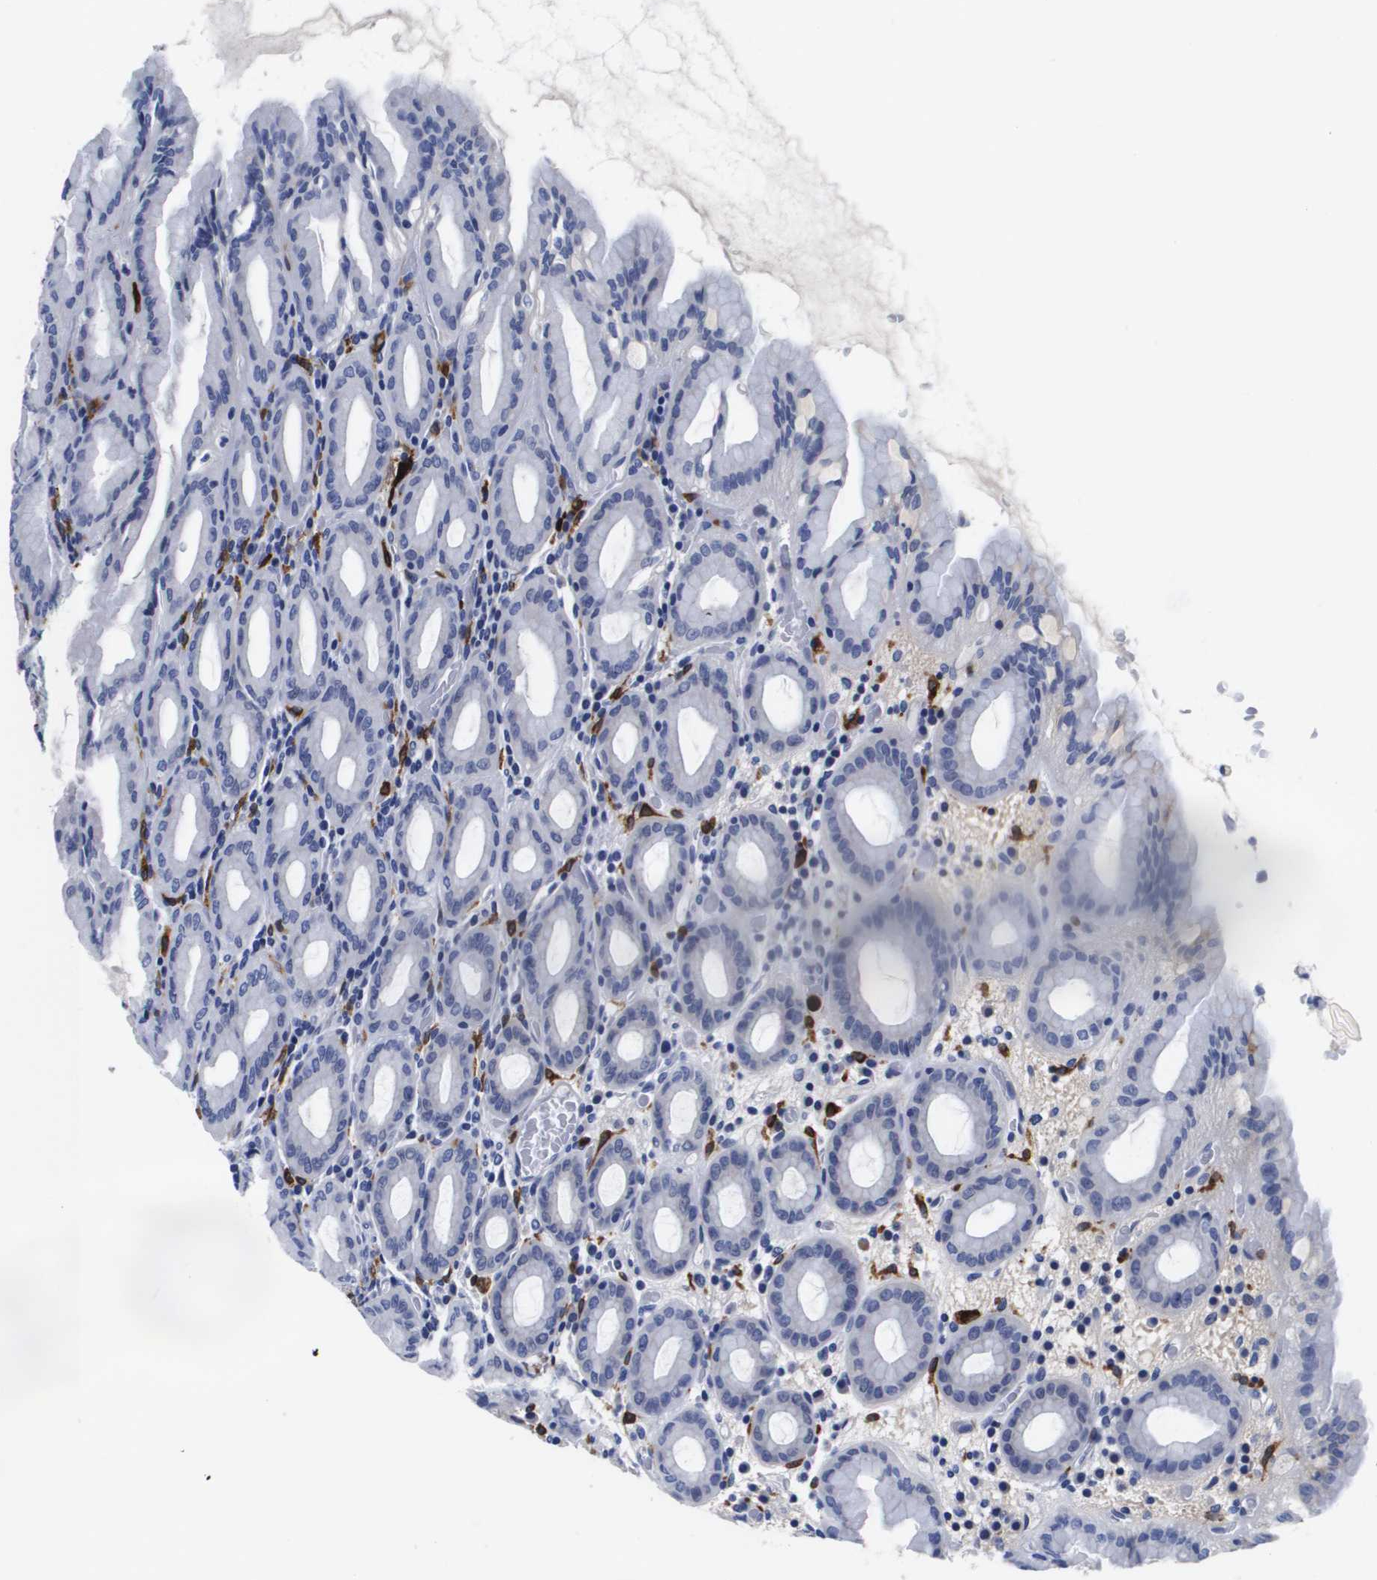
{"staining": {"intensity": "weak", "quantity": "<25%", "location": "cytoplasmic/membranous"}, "tissue": "stomach", "cell_type": "Glandular cells", "image_type": "normal", "snomed": [{"axis": "morphology", "description": "Normal tissue, NOS"}, {"axis": "topography", "description": "Stomach, upper"}], "caption": "This is an immunohistochemistry image of normal stomach. There is no expression in glandular cells.", "gene": "HMOX1", "patient": {"sex": "male", "age": 68}}